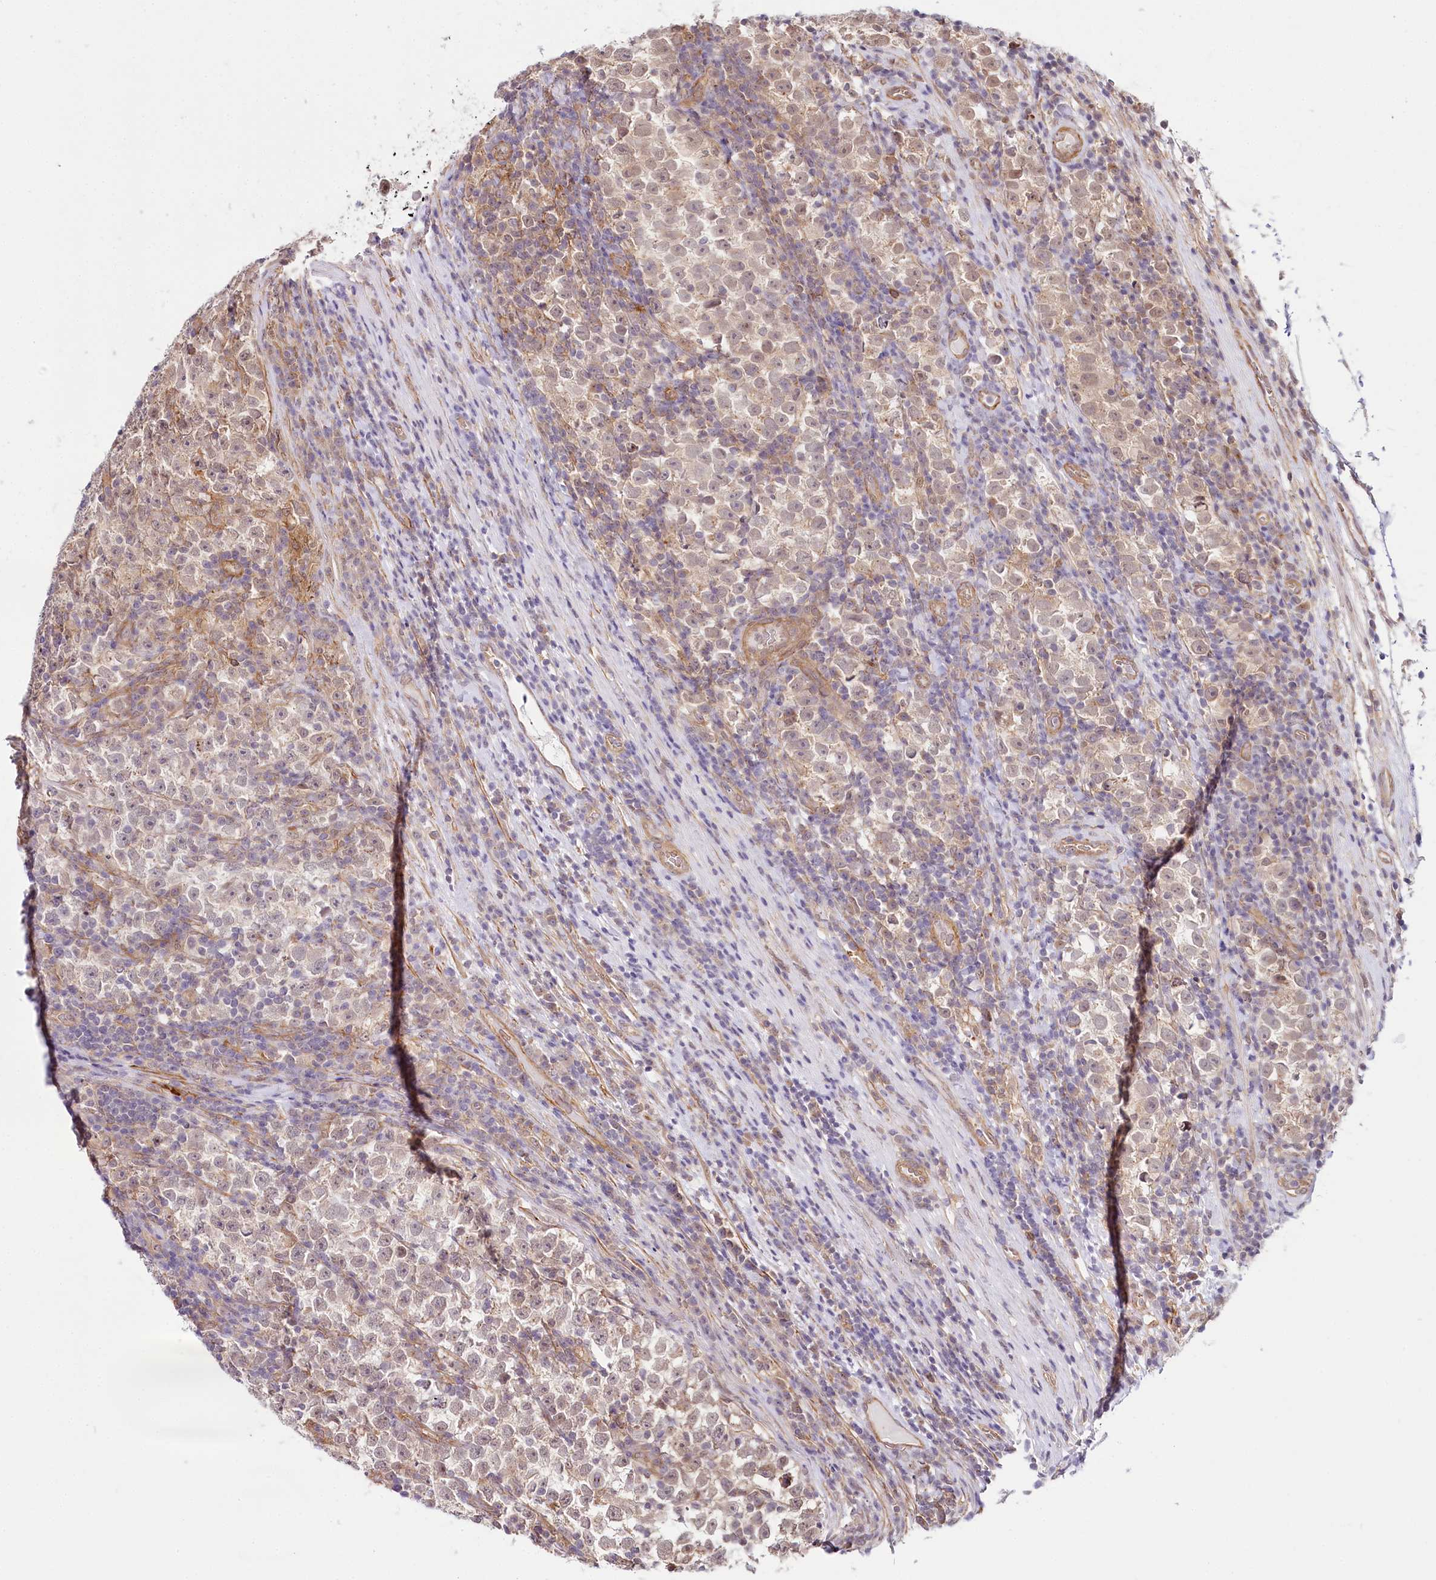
{"staining": {"intensity": "negative", "quantity": "none", "location": "none"}, "tissue": "testis cancer", "cell_type": "Tumor cells", "image_type": "cancer", "snomed": [{"axis": "morphology", "description": "Normal tissue, NOS"}, {"axis": "morphology", "description": "Seminoma, NOS"}, {"axis": "topography", "description": "Testis"}], "caption": "A photomicrograph of testis cancer stained for a protein exhibits no brown staining in tumor cells.", "gene": "TUBGCP2", "patient": {"sex": "male", "age": 43}}